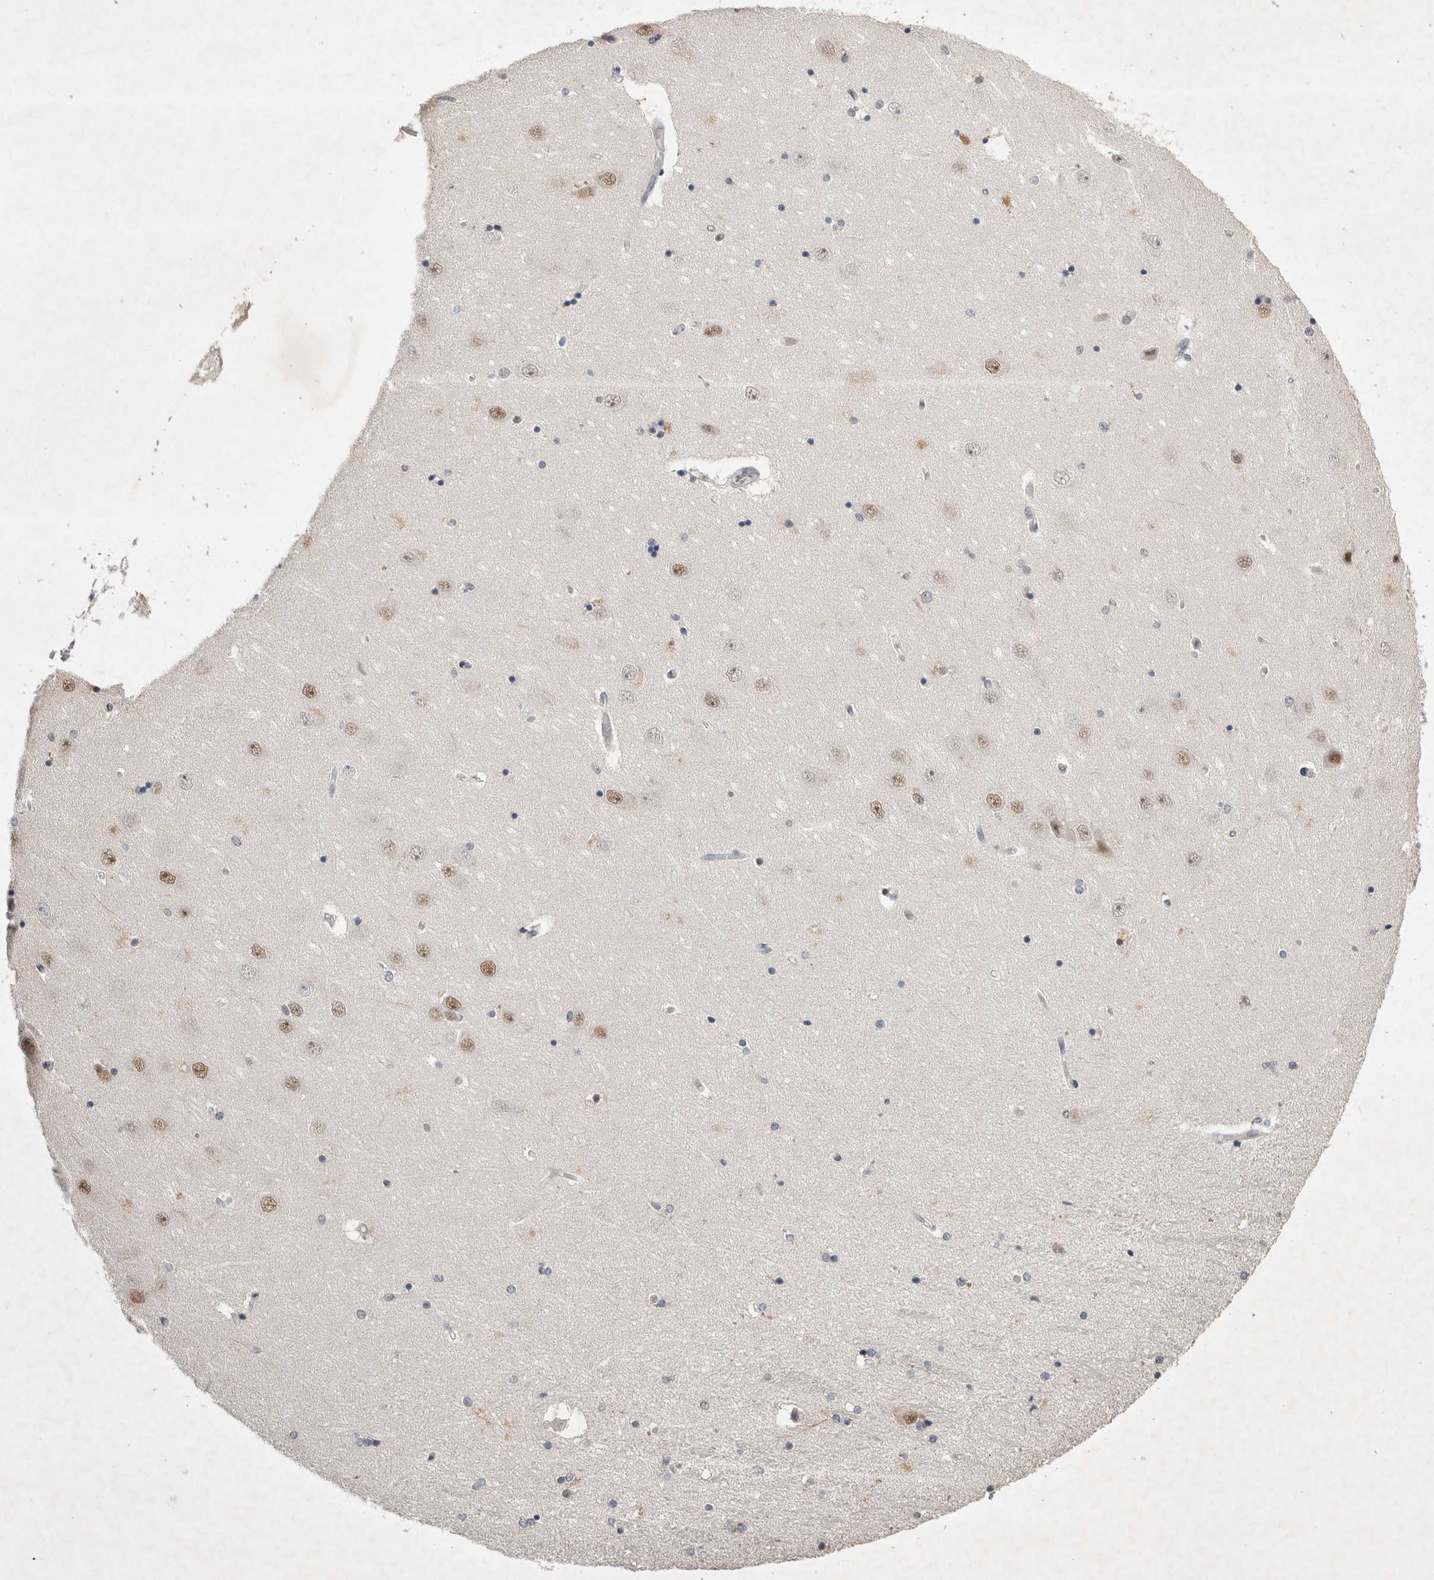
{"staining": {"intensity": "weak", "quantity": "<25%", "location": "nuclear"}, "tissue": "hippocampus", "cell_type": "Glial cells", "image_type": "normal", "snomed": [{"axis": "morphology", "description": "Normal tissue, NOS"}, {"axis": "topography", "description": "Hippocampus"}], "caption": "IHC of benign human hippocampus displays no staining in glial cells.", "gene": "RBM6", "patient": {"sex": "female", "age": 54}}